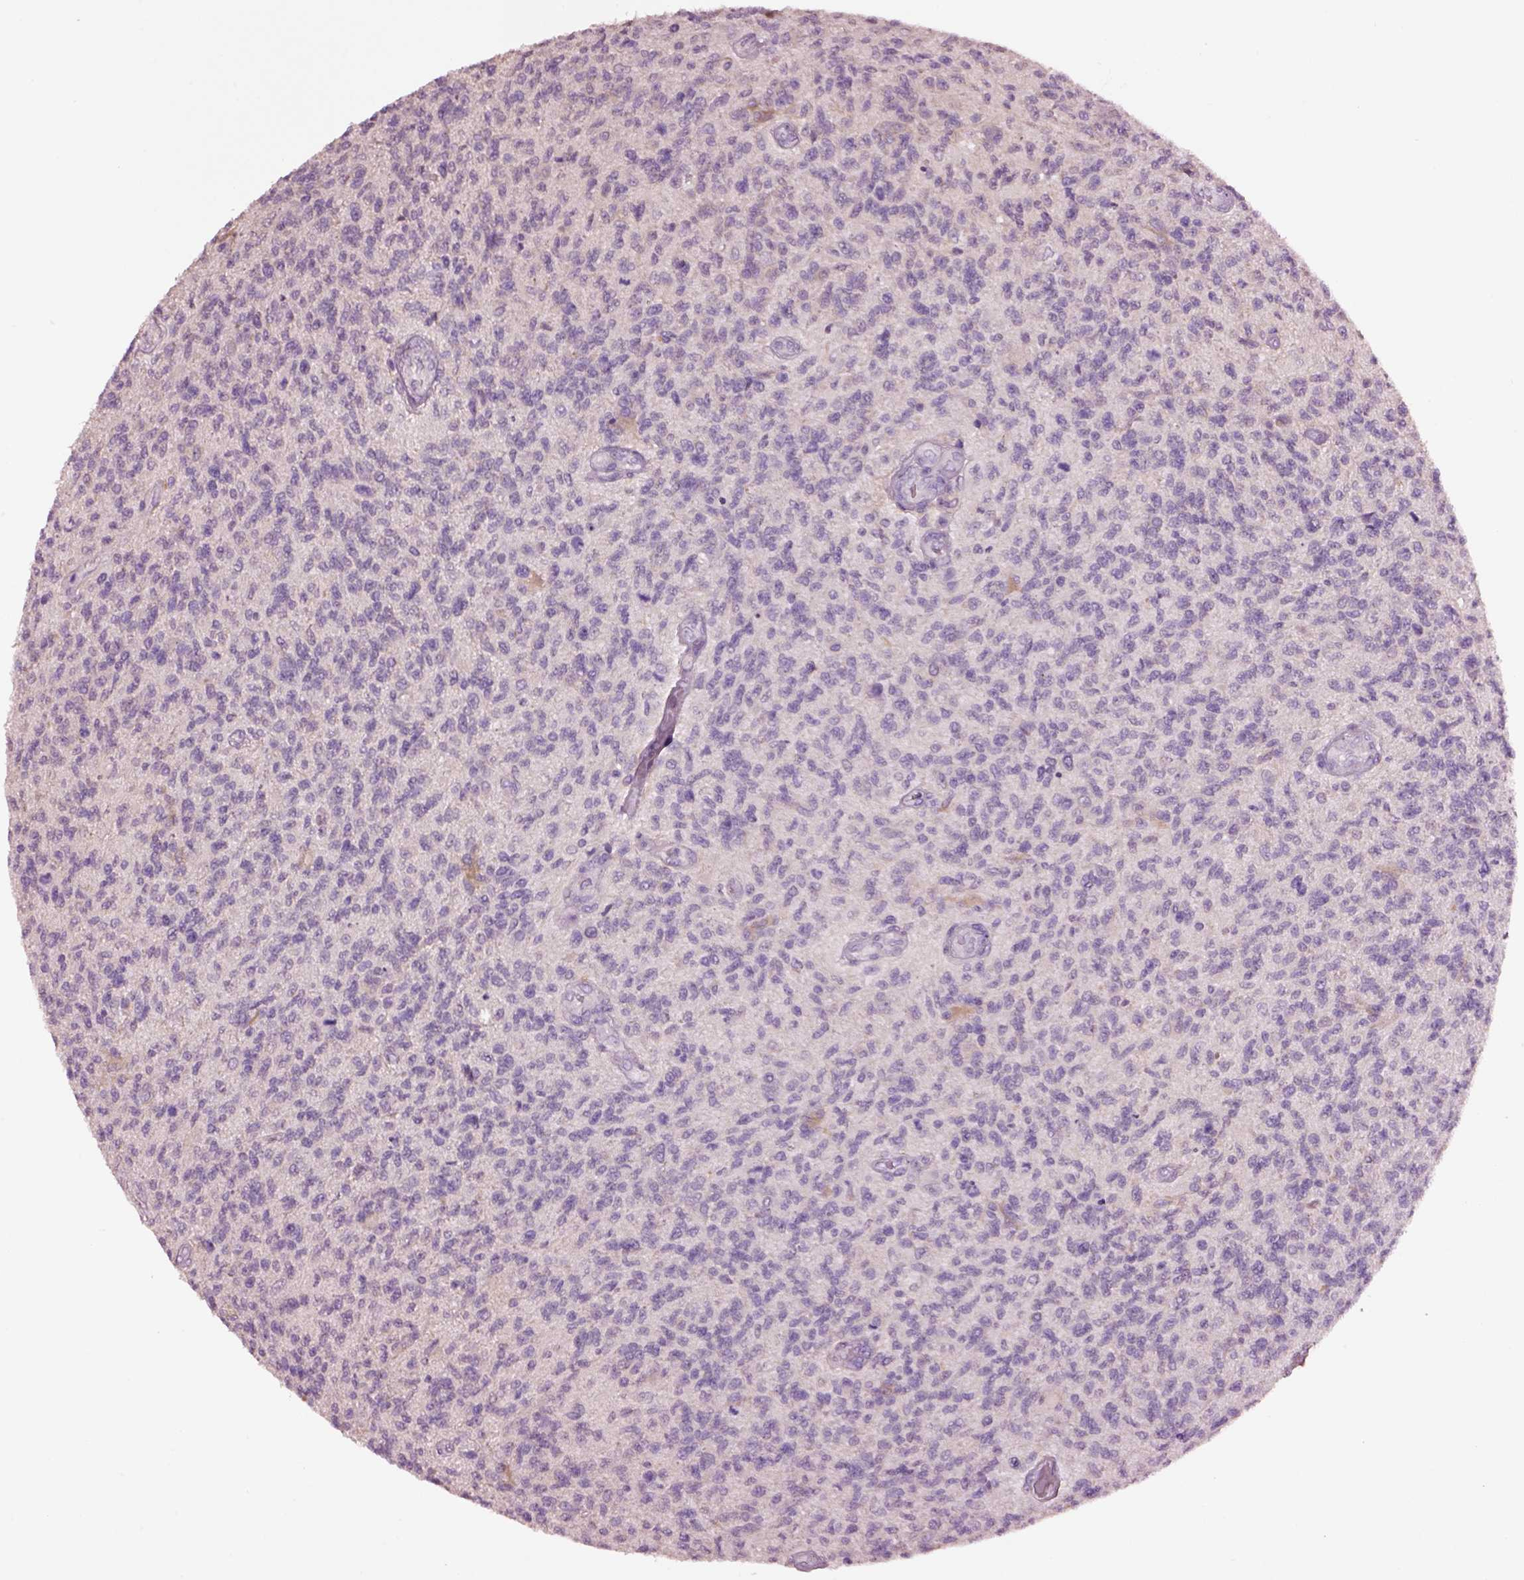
{"staining": {"intensity": "negative", "quantity": "none", "location": "none"}, "tissue": "glioma", "cell_type": "Tumor cells", "image_type": "cancer", "snomed": [{"axis": "morphology", "description": "Glioma, malignant, High grade"}, {"axis": "topography", "description": "Brain"}], "caption": "DAB (3,3'-diaminobenzidine) immunohistochemical staining of glioma exhibits no significant staining in tumor cells.", "gene": "CLPSL1", "patient": {"sex": "male", "age": 56}}